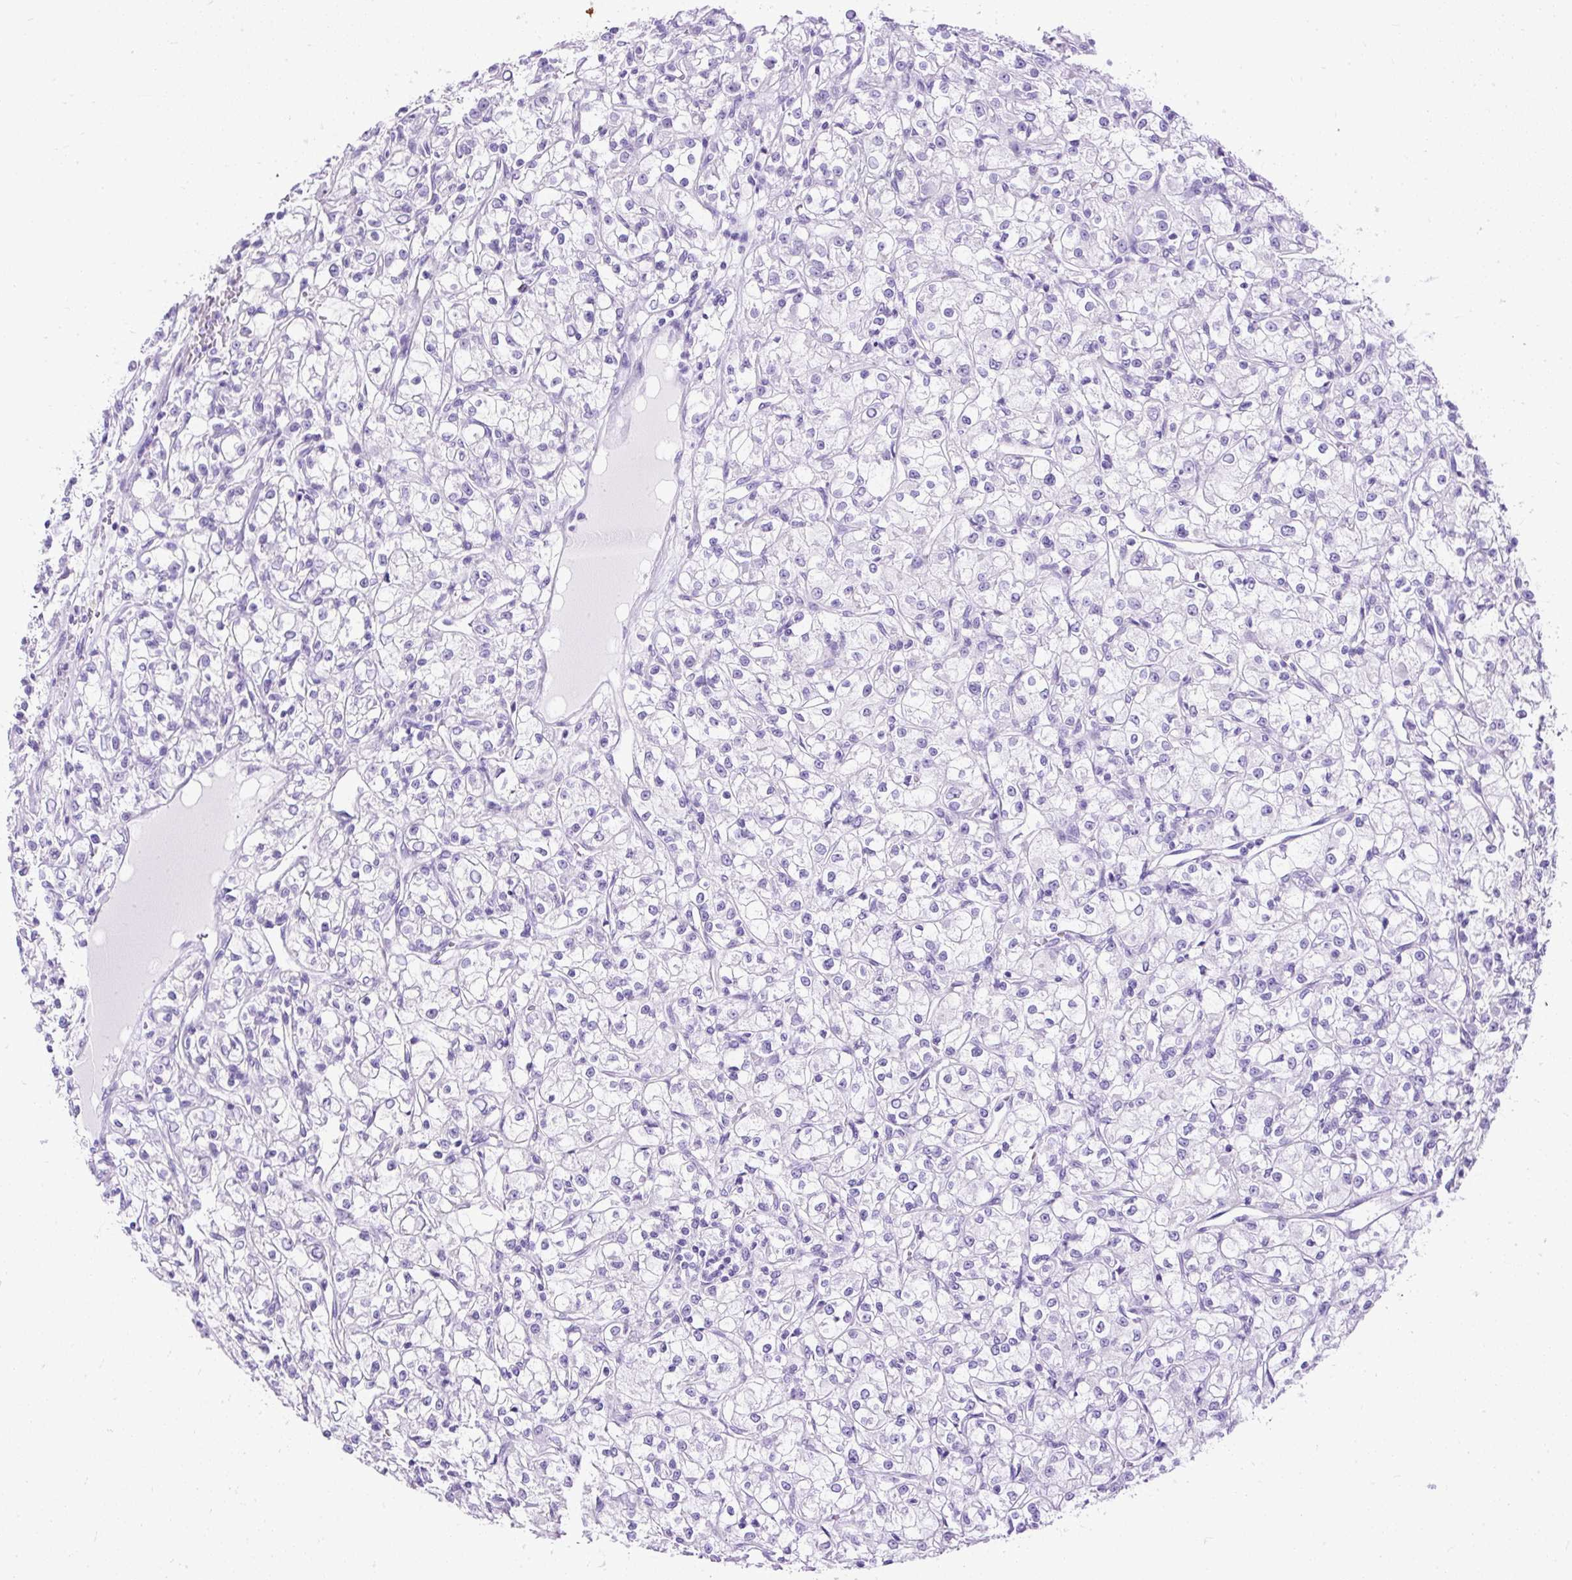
{"staining": {"intensity": "negative", "quantity": "none", "location": "none"}, "tissue": "renal cancer", "cell_type": "Tumor cells", "image_type": "cancer", "snomed": [{"axis": "morphology", "description": "Adenocarcinoma, NOS"}, {"axis": "topography", "description": "Kidney"}], "caption": "Adenocarcinoma (renal) stained for a protein using immunohistochemistry (IHC) exhibits no expression tumor cells.", "gene": "HEY1", "patient": {"sex": "female", "age": 59}}